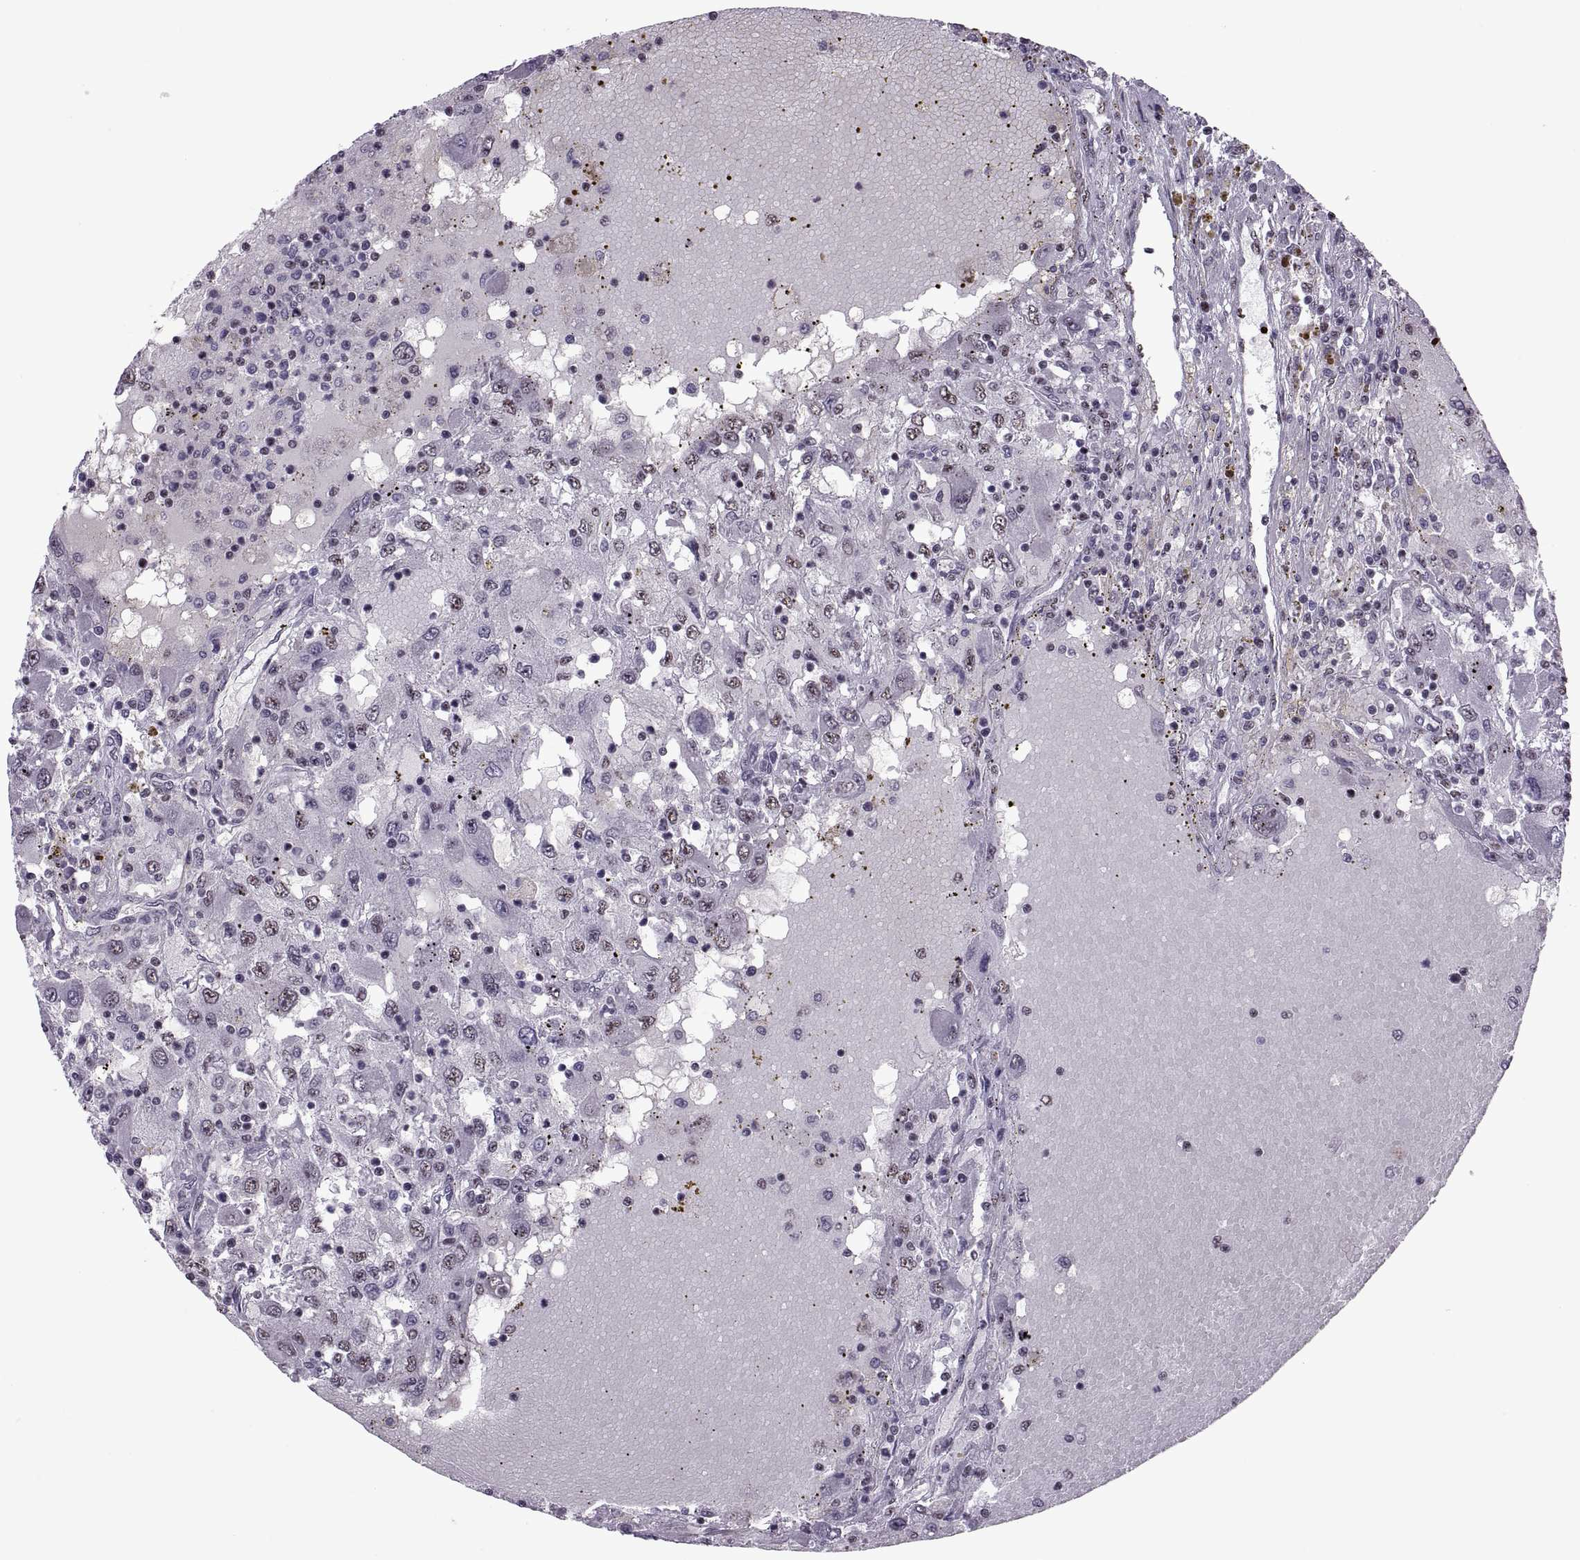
{"staining": {"intensity": "weak", "quantity": "25%-75%", "location": "nuclear"}, "tissue": "renal cancer", "cell_type": "Tumor cells", "image_type": "cancer", "snomed": [{"axis": "morphology", "description": "Adenocarcinoma, NOS"}, {"axis": "topography", "description": "Kidney"}], "caption": "This histopathology image reveals renal adenocarcinoma stained with immunohistochemistry (IHC) to label a protein in brown. The nuclear of tumor cells show weak positivity for the protein. Nuclei are counter-stained blue.", "gene": "MAGEA4", "patient": {"sex": "female", "age": 67}}